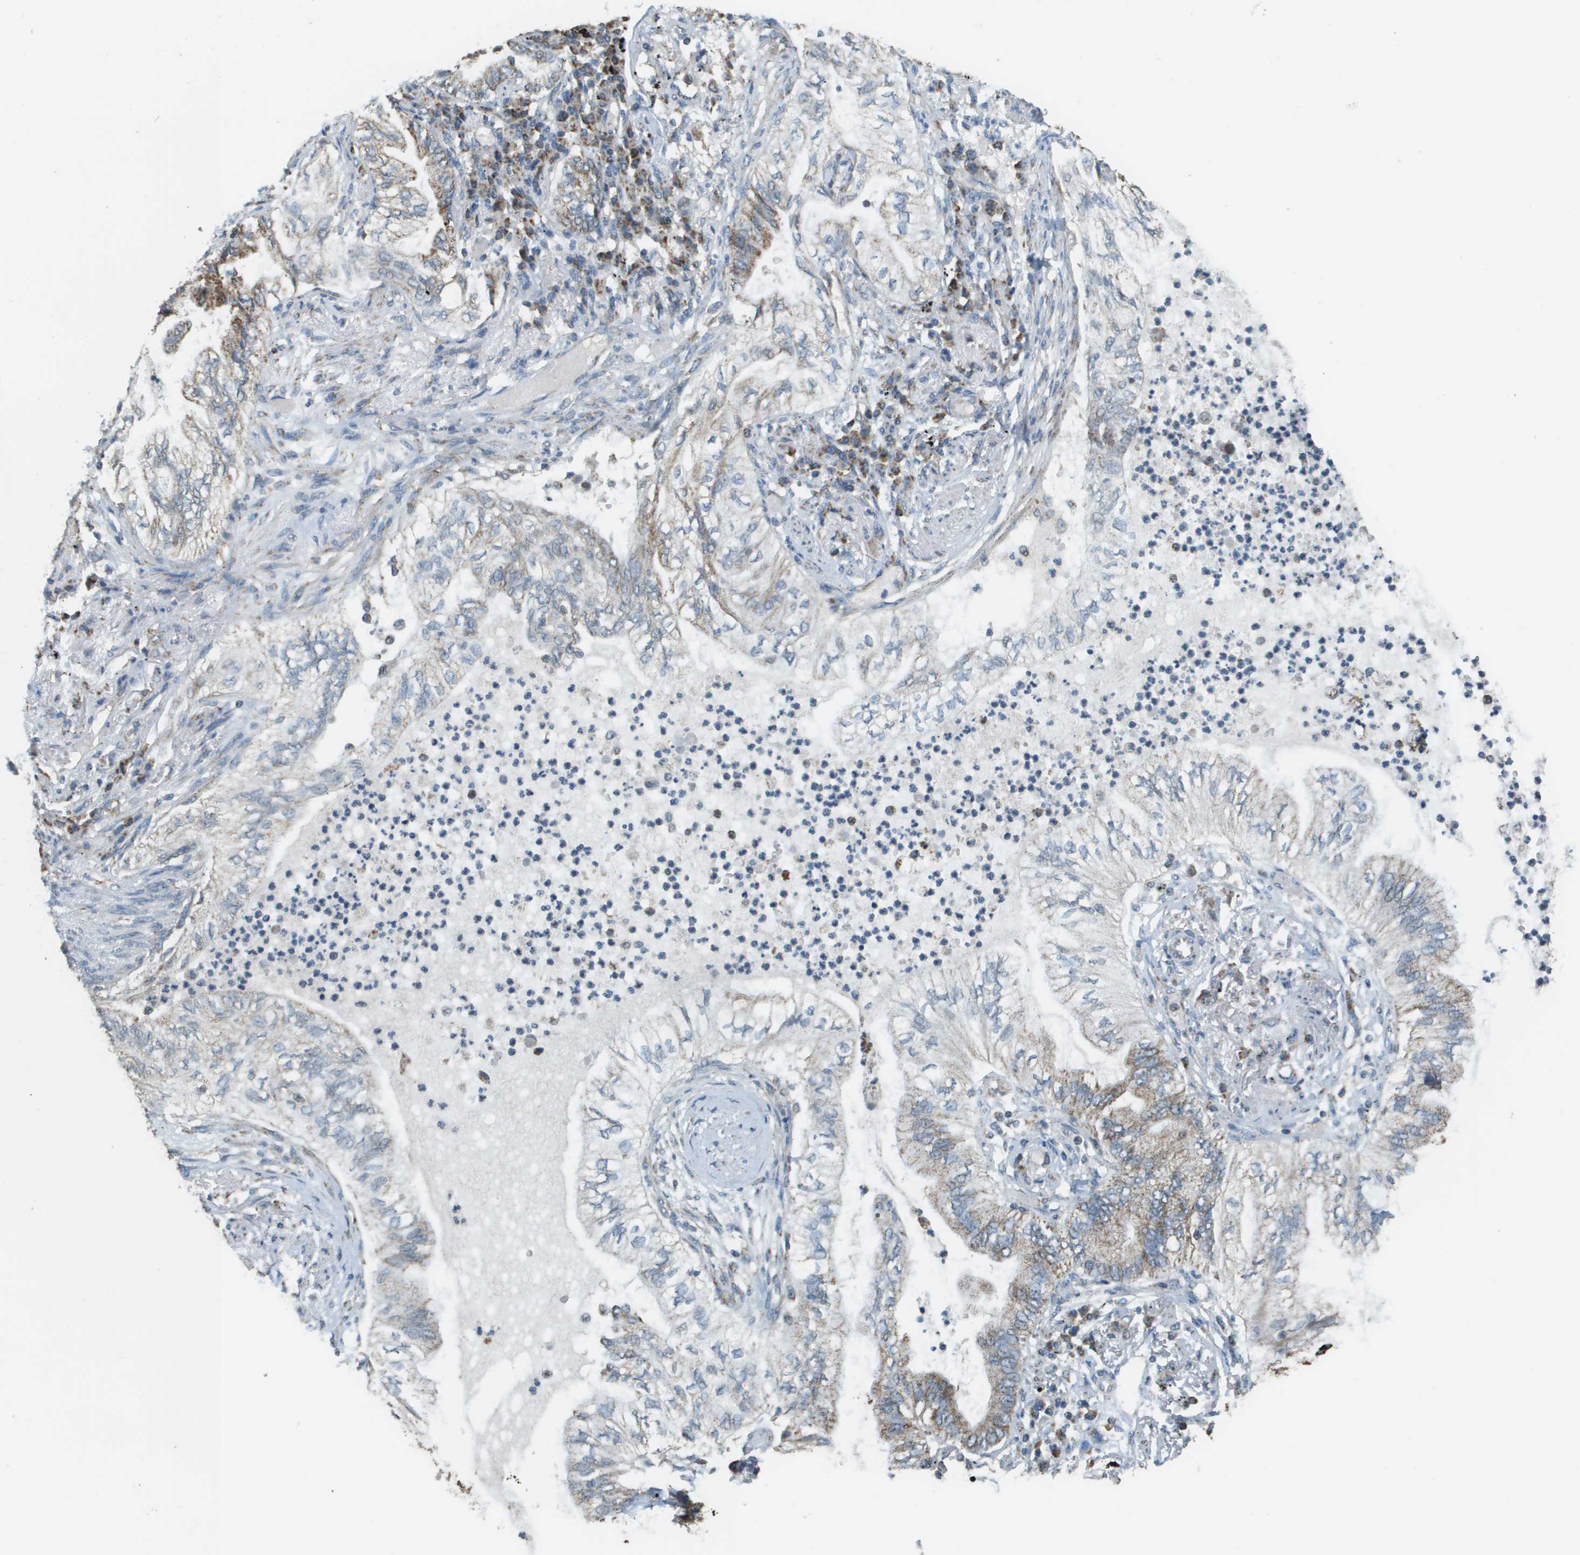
{"staining": {"intensity": "moderate", "quantity": "25%-75%", "location": "cytoplasmic/membranous"}, "tissue": "lung cancer", "cell_type": "Tumor cells", "image_type": "cancer", "snomed": [{"axis": "morphology", "description": "Normal tissue, NOS"}, {"axis": "morphology", "description": "Adenocarcinoma, NOS"}, {"axis": "topography", "description": "Bronchus"}, {"axis": "topography", "description": "Lung"}], "caption": "Immunohistochemical staining of human lung adenocarcinoma displays moderate cytoplasmic/membranous protein expression in approximately 25%-75% of tumor cells.", "gene": "FH", "patient": {"sex": "female", "age": 70}}